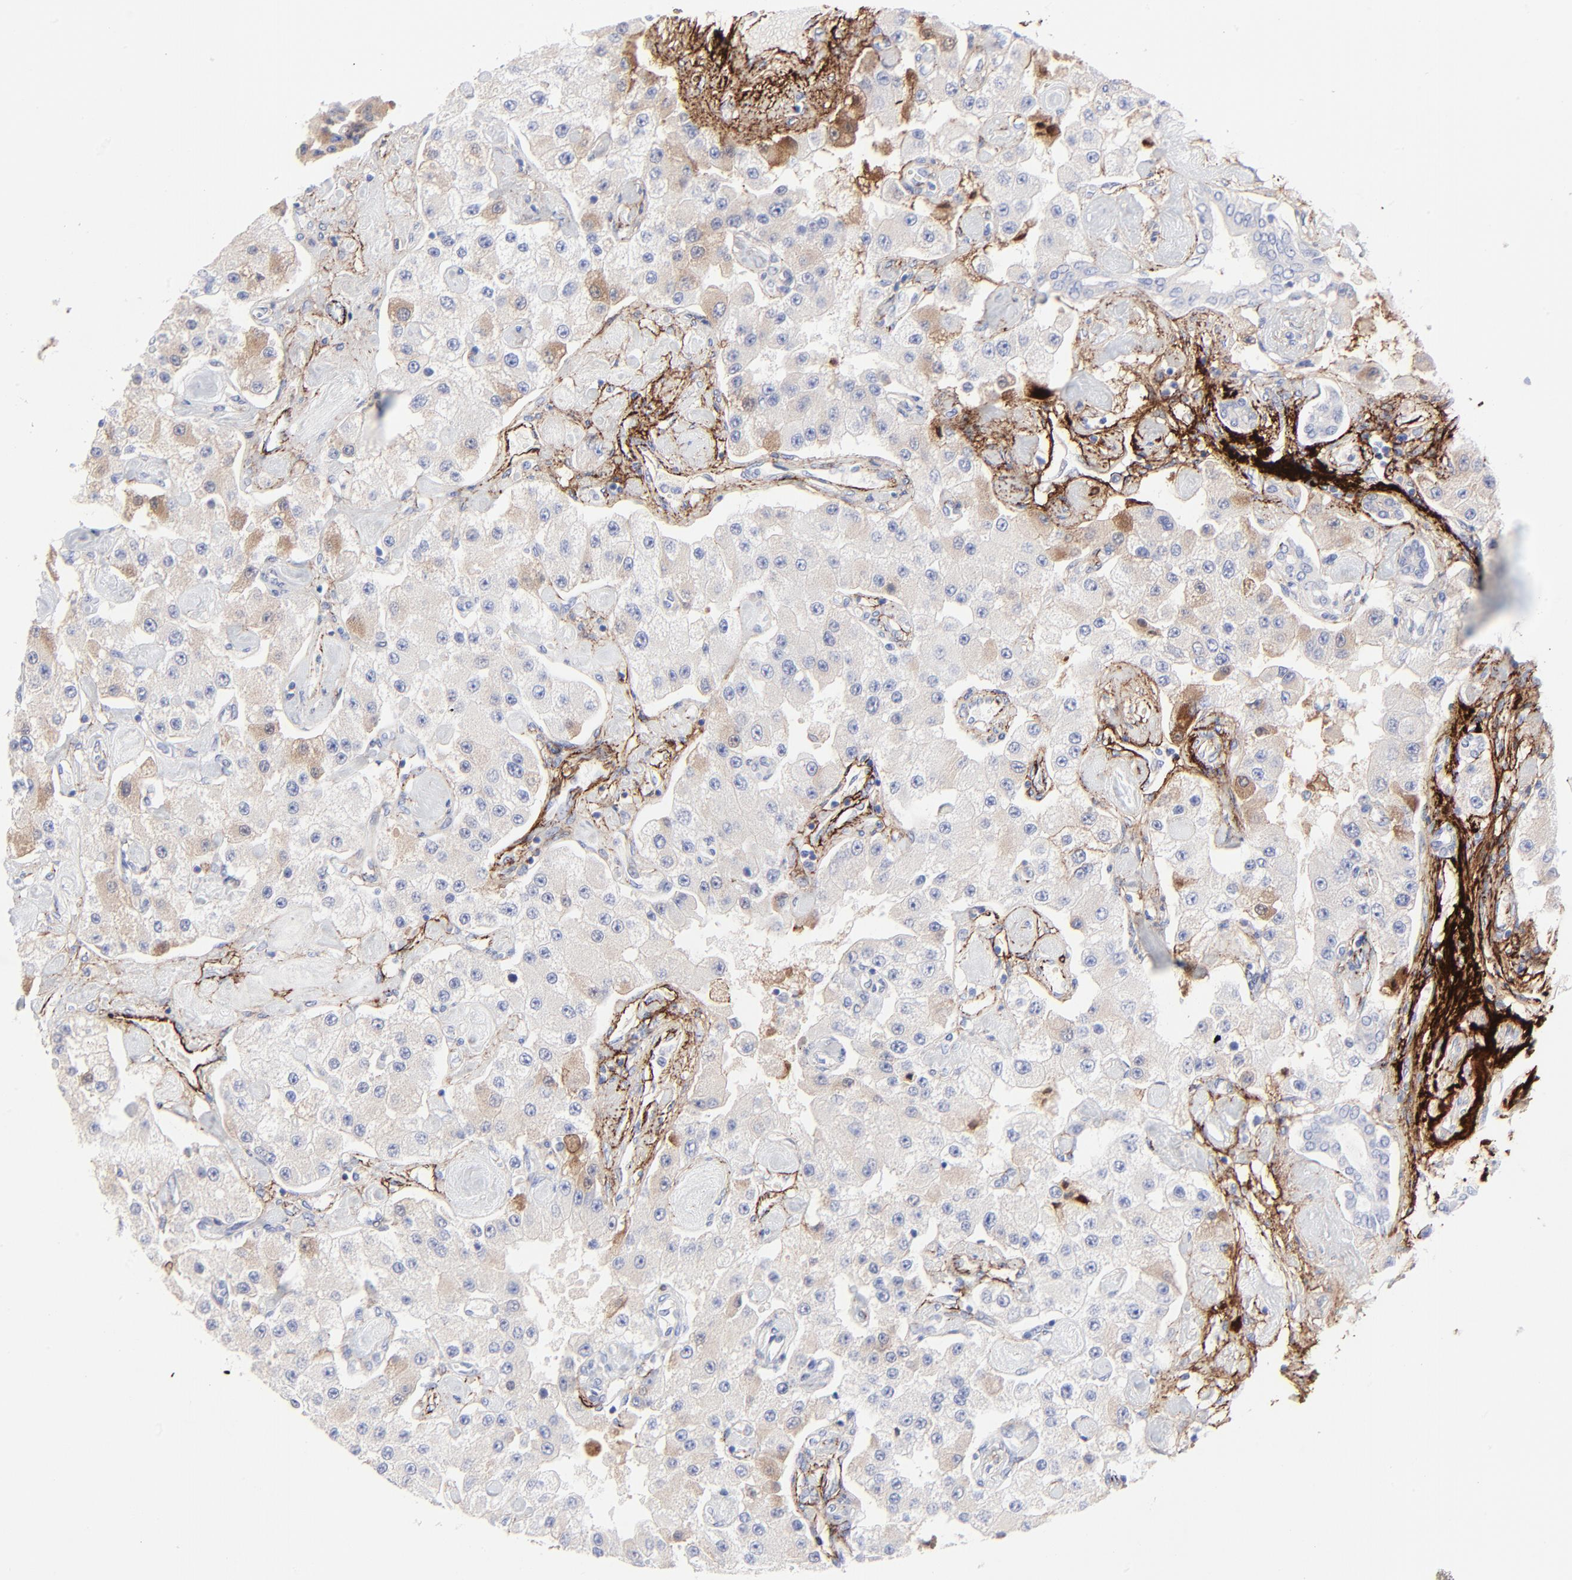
{"staining": {"intensity": "negative", "quantity": "none", "location": "none"}, "tissue": "carcinoid", "cell_type": "Tumor cells", "image_type": "cancer", "snomed": [{"axis": "morphology", "description": "Carcinoid, malignant, NOS"}, {"axis": "topography", "description": "Pancreas"}], "caption": "There is no significant staining in tumor cells of malignant carcinoid.", "gene": "FBLN2", "patient": {"sex": "male", "age": 41}}